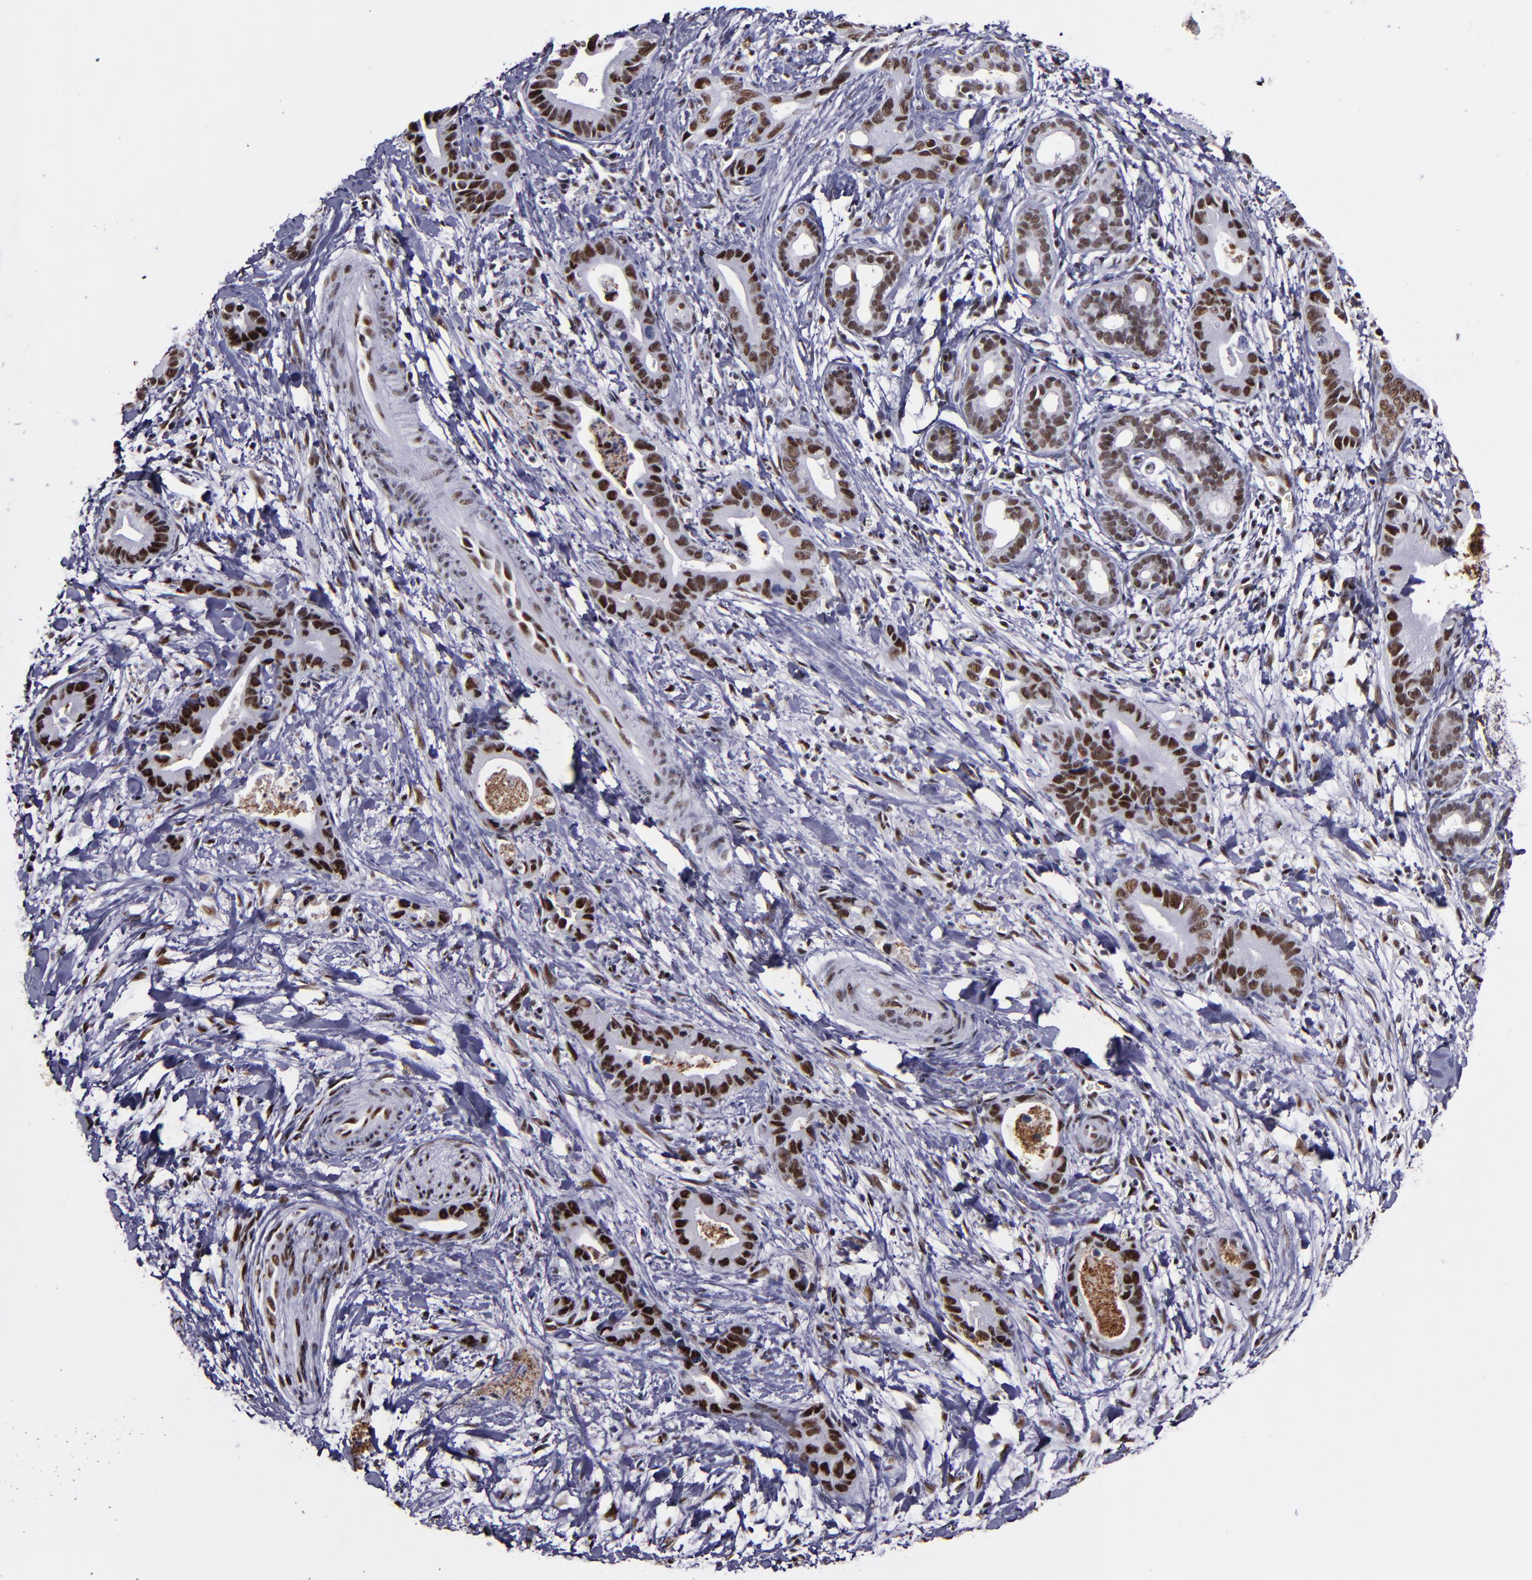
{"staining": {"intensity": "strong", "quantity": ">75%", "location": "nuclear"}, "tissue": "liver cancer", "cell_type": "Tumor cells", "image_type": "cancer", "snomed": [{"axis": "morphology", "description": "Cholangiocarcinoma"}, {"axis": "topography", "description": "Liver"}], "caption": "Human liver cancer stained with a protein marker reveals strong staining in tumor cells.", "gene": "PPP4R3A", "patient": {"sex": "female", "age": 55}}